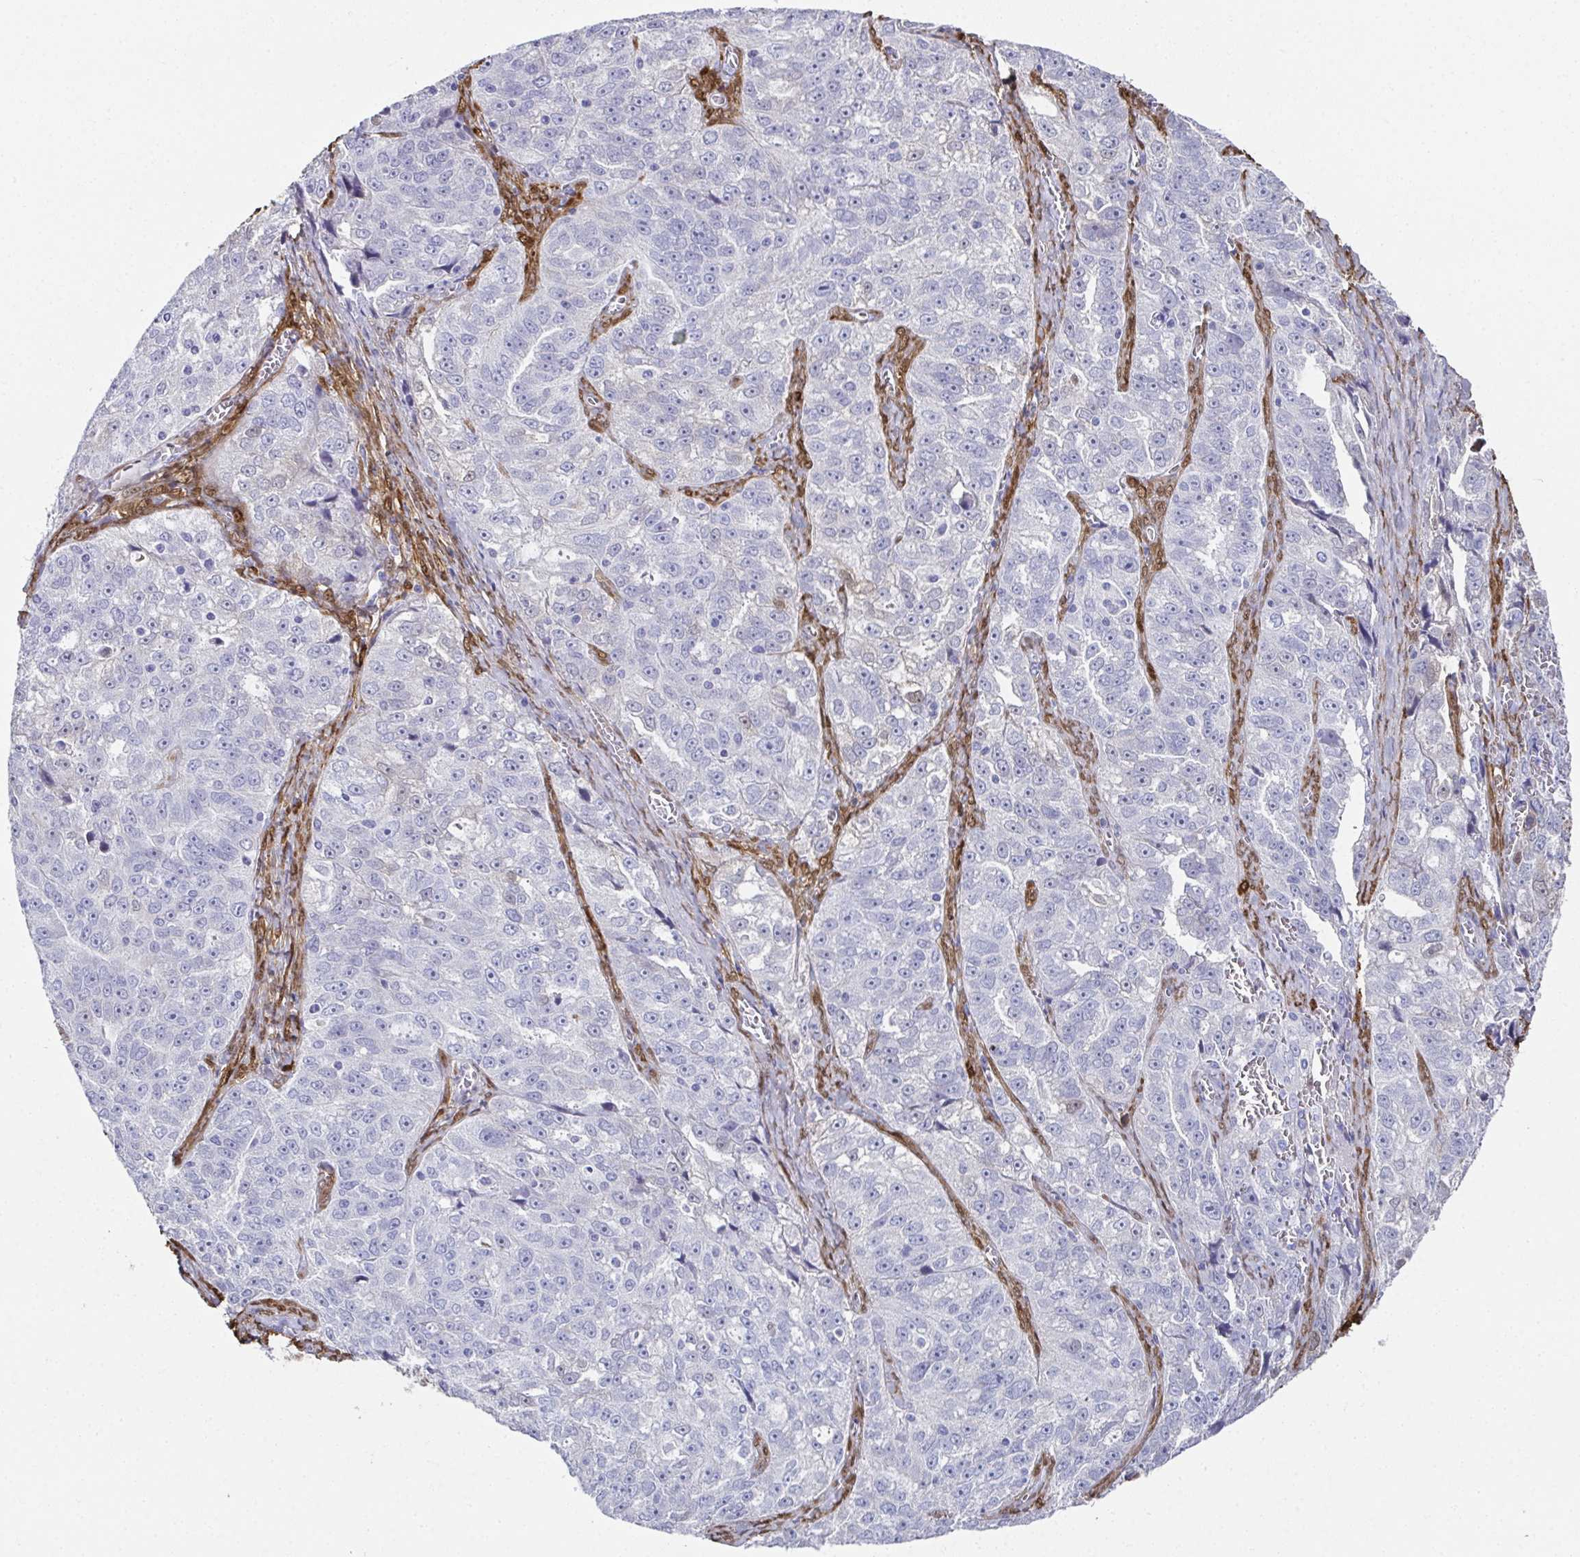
{"staining": {"intensity": "negative", "quantity": "none", "location": "none"}, "tissue": "ovarian cancer", "cell_type": "Tumor cells", "image_type": "cancer", "snomed": [{"axis": "morphology", "description": "Cystadenocarcinoma, serous, NOS"}, {"axis": "topography", "description": "Ovary"}], "caption": "Tumor cells show no significant protein expression in serous cystadenocarcinoma (ovarian). The staining is performed using DAB (3,3'-diaminobenzidine) brown chromogen with nuclei counter-stained in using hematoxylin.", "gene": "RBP1", "patient": {"sex": "female", "age": 51}}